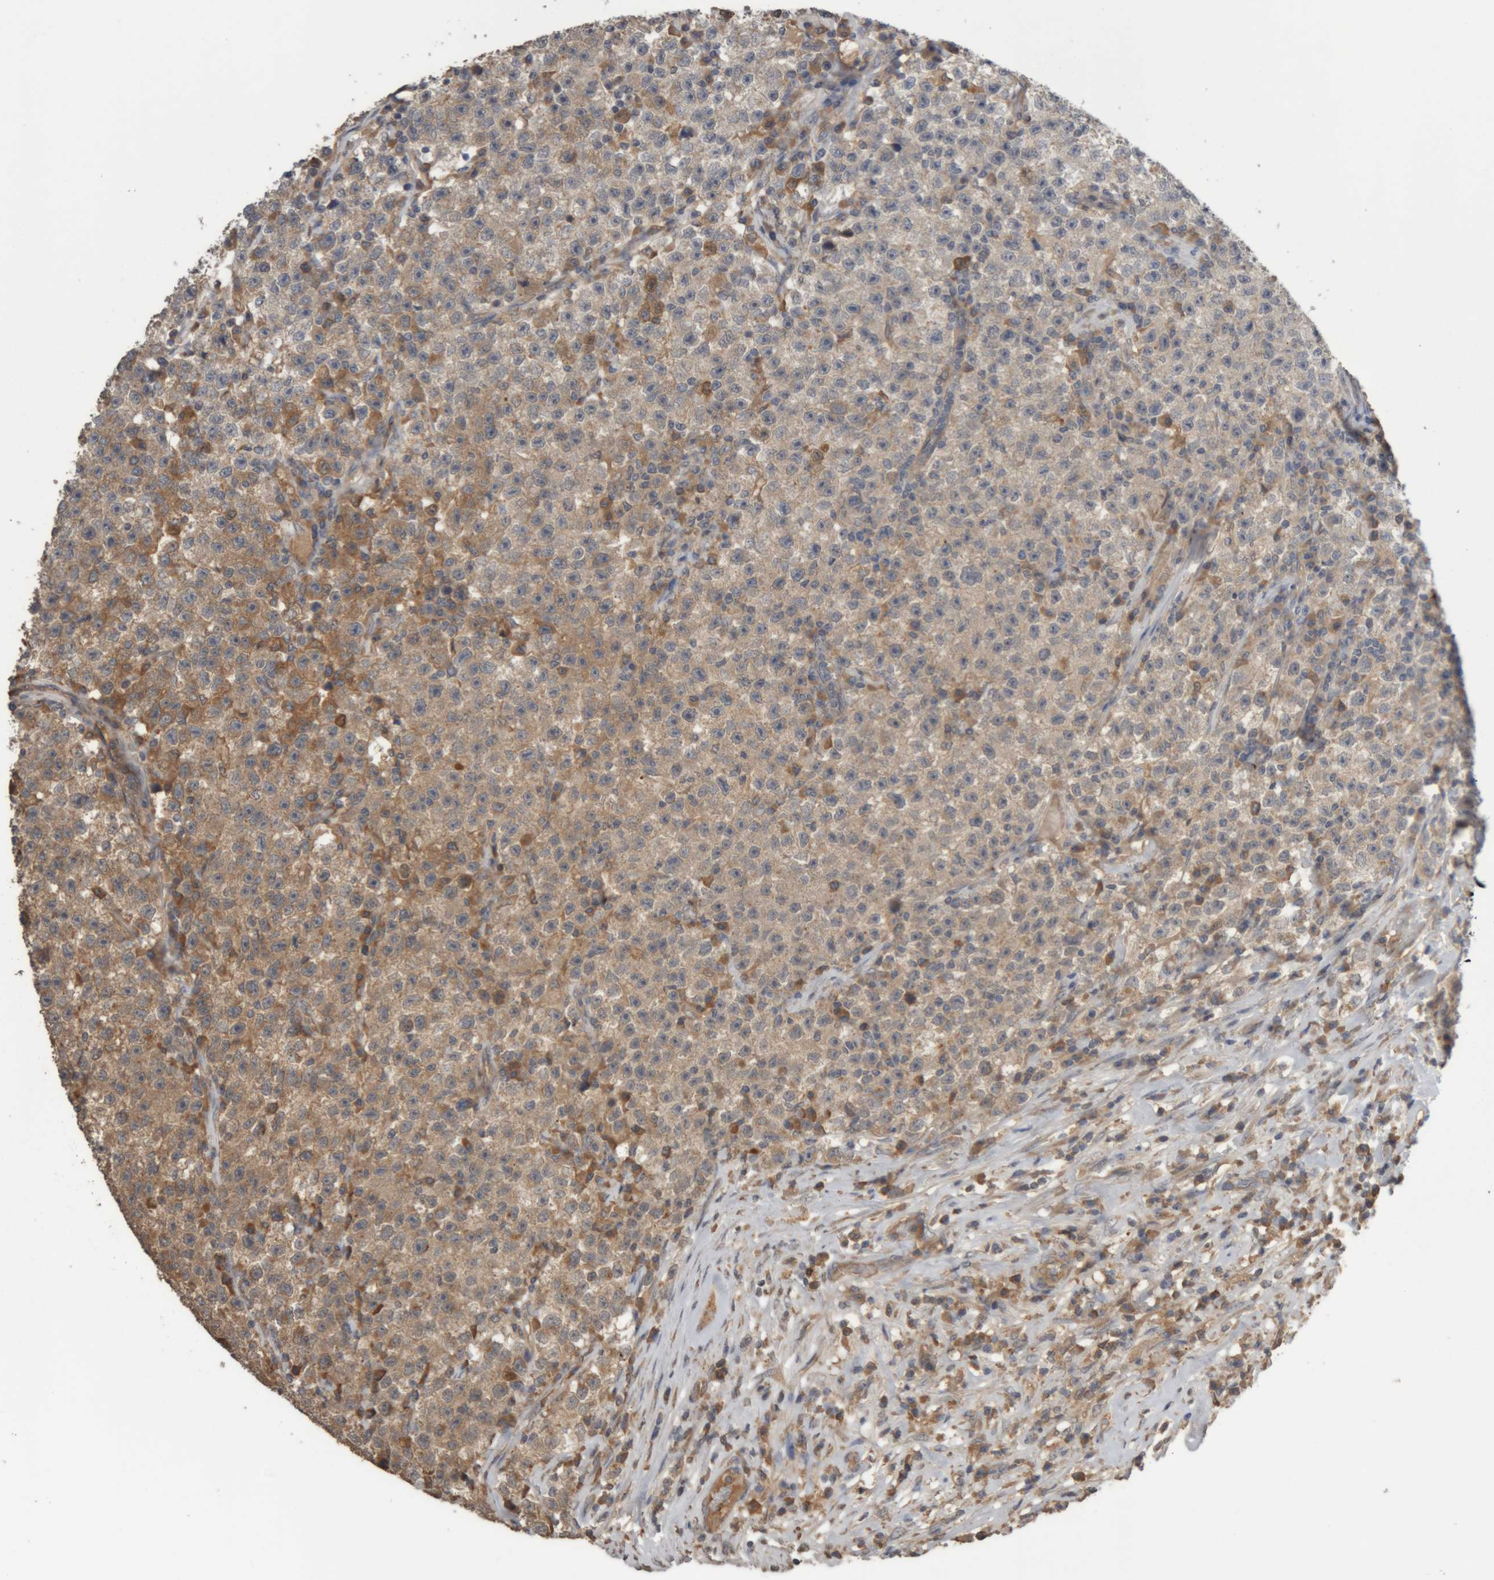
{"staining": {"intensity": "weak", "quantity": "25%-75%", "location": "cytoplasmic/membranous"}, "tissue": "testis cancer", "cell_type": "Tumor cells", "image_type": "cancer", "snomed": [{"axis": "morphology", "description": "Seminoma, NOS"}, {"axis": "topography", "description": "Testis"}], "caption": "A brown stain highlights weak cytoplasmic/membranous staining of a protein in human seminoma (testis) tumor cells.", "gene": "TMED7", "patient": {"sex": "male", "age": 22}}